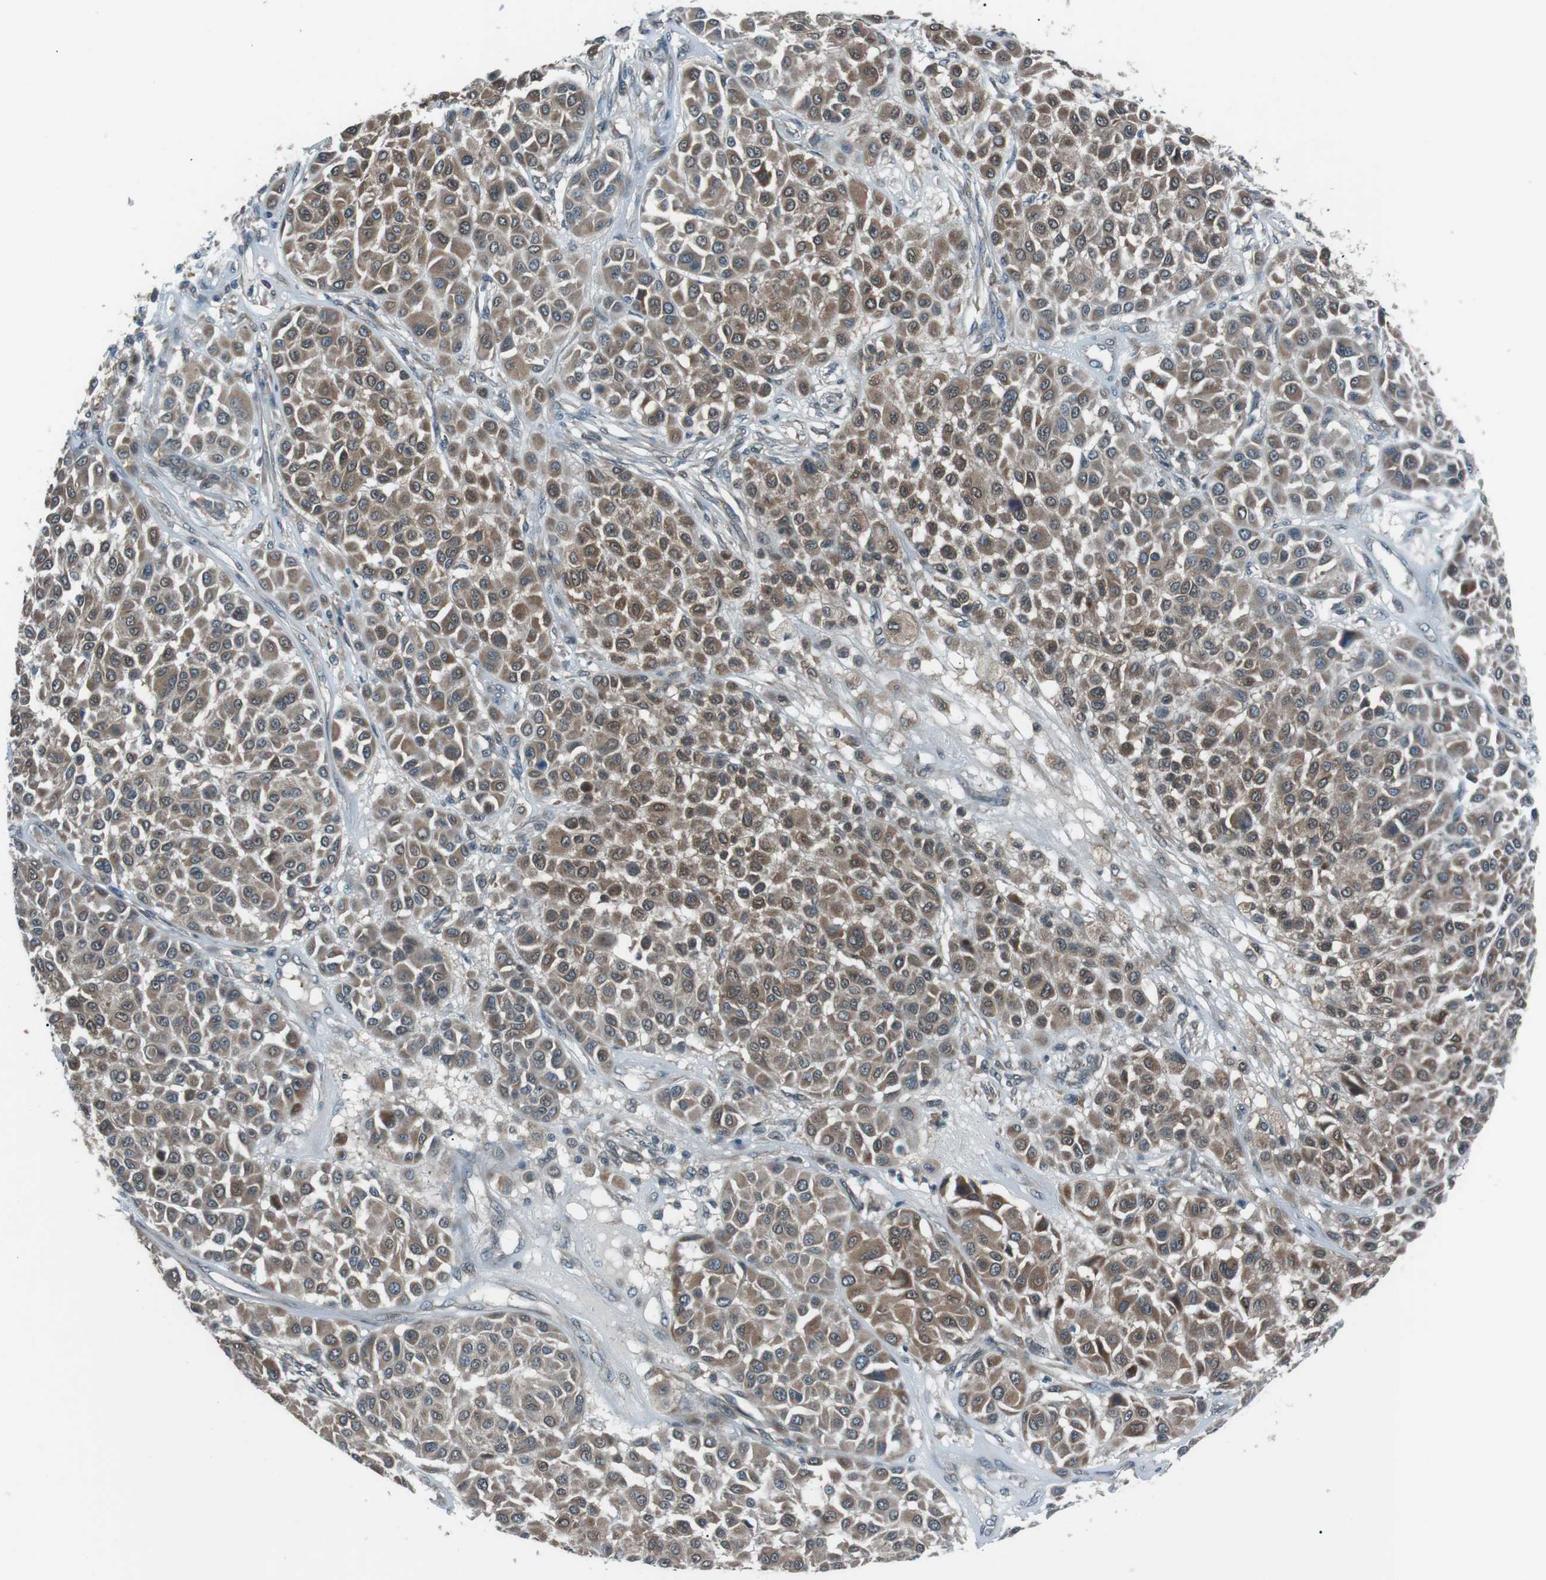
{"staining": {"intensity": "moderate", "quantity": ">75%", "location": "cytoplasmic/membranous"}, "tissue": "melanoma", "cell_type": "Tumor cells", "image_type": "cancer", "snomed": [{"axis": "morphology", "description": "Malignant melanoma, Metastatic site"}, {"axis": "topography", "description": "Soft tissue"}], "caption": "This image shows immunohistochemistry (IHC) staining of human melanoma, with medium moderate cytoplasmic/membranous positivity in approximately >75% of tumor cells.", "gene": "LRIG2", "patient": {"sex": "male", "age": 41}}